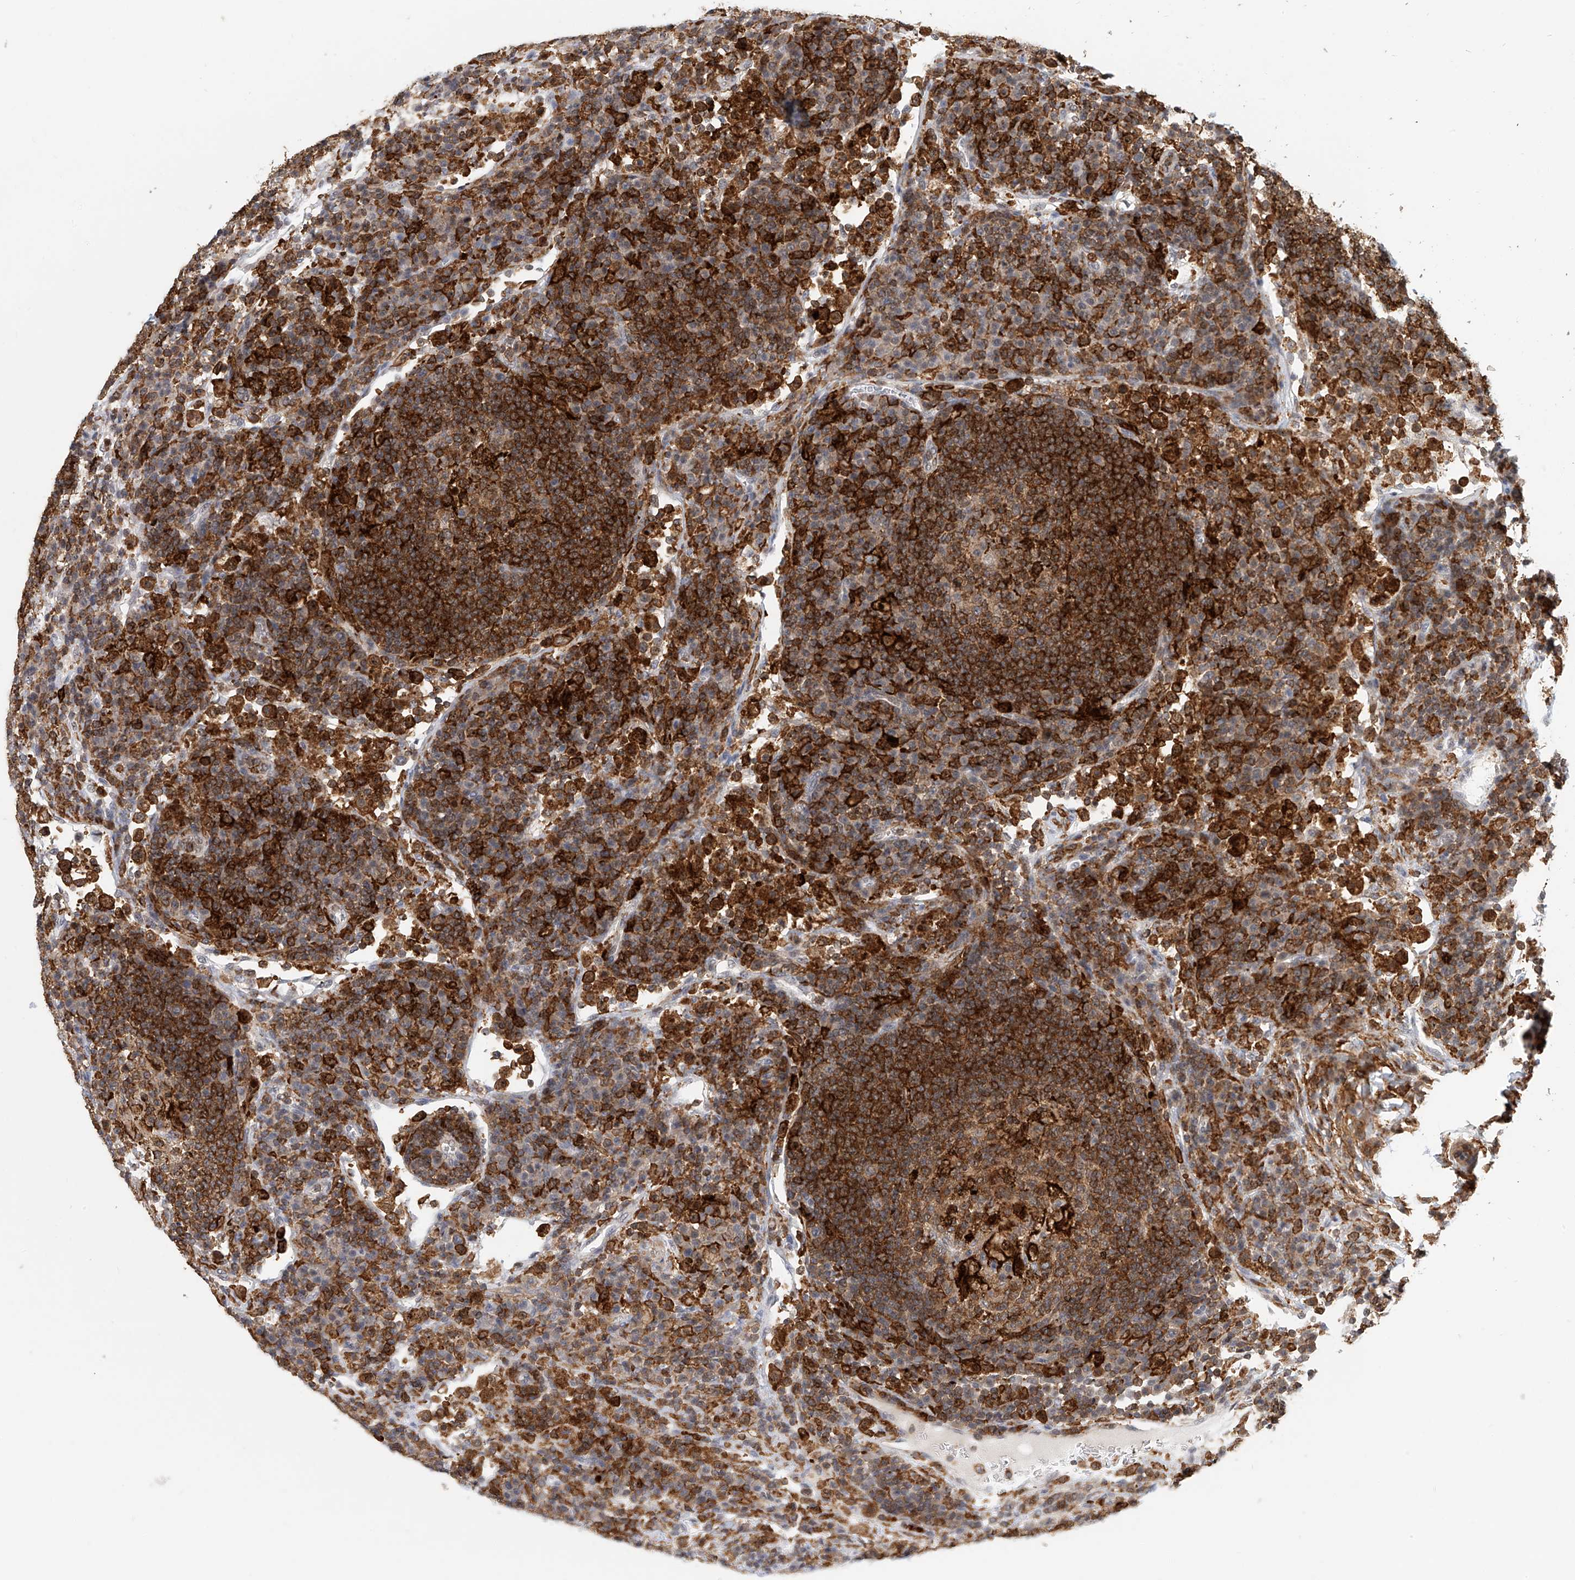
{"staining": {"intensity": "moderate", "quantity": ">75%", "location": "cytoplasmic/membranous"}, "tissue": "lymph node", "cell_type": "Germinal center cells", "image_type": "normal", "snomed": [{"axis": "morphology", "description": "Normal tissue, NOS"}, {"axis": "topography", "description": "Lymph node"}], "caption": "This is an image of immunohistochemistry (IHC) staining of unremarkable lymph node, which shows moderate staining in the cytoplasmic/membranous of germinal center cells.", "gene": "MICAL1", "patient": {"sex": "female", "age": 53}}